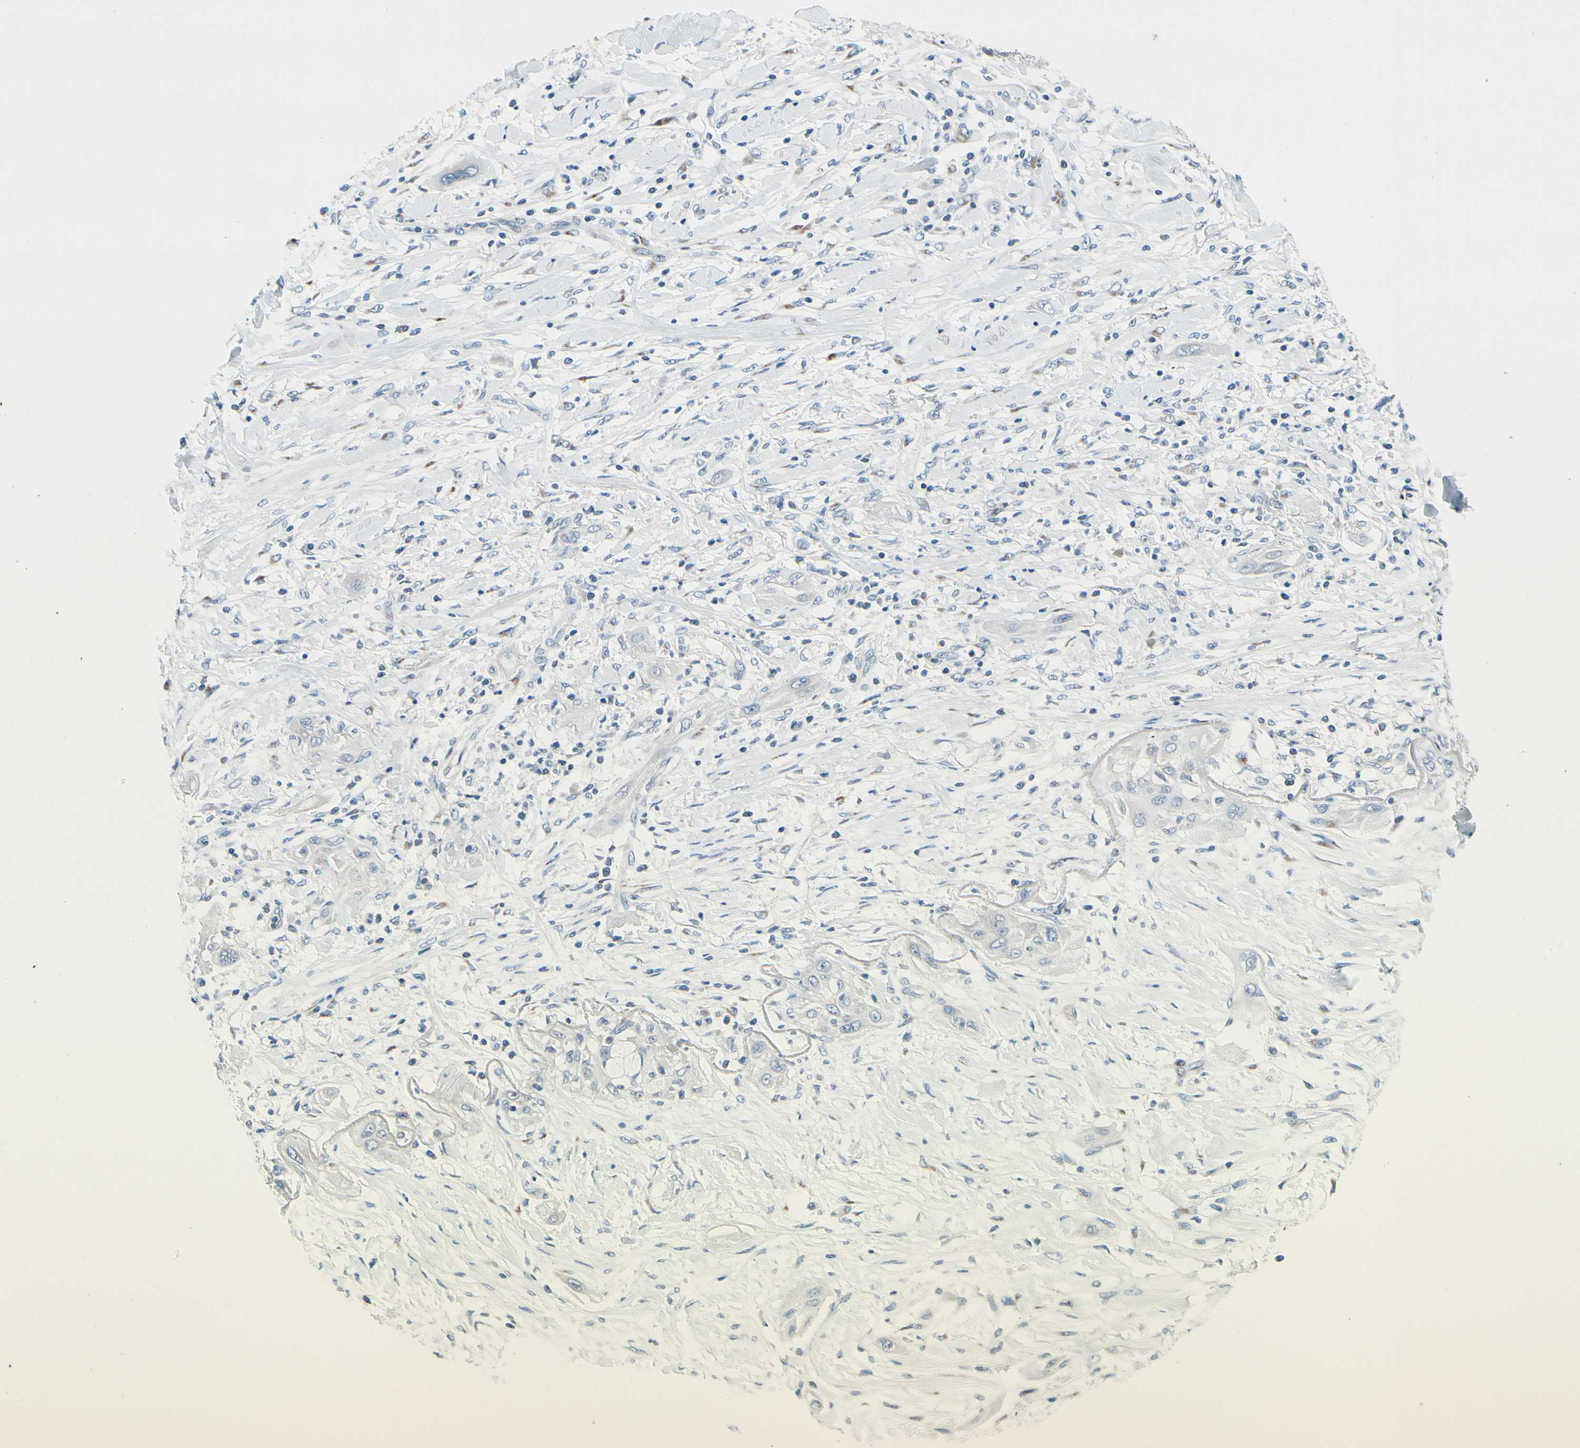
{"staining": {"intensity": "negative", "quantity": "none", "location": "none"}, "tissue": "lung cancer", "cell_type": "Tumor cells", "image_type": "cancer", "snomed": [{"axis": "morphology", "description": "Squamous cell carcinoma, NOS"}, {"axis": "topography", "description": "Lung"}], "caption": "This histopathology image is of lung cancer (squamous cell carcinoma) stained with IHC to label a protein in brown with the nuclei are counter-stained blue. There is no staining in tumor cells.", "gene": "PGR", "patient": {"sex": "female", "age": 47}}